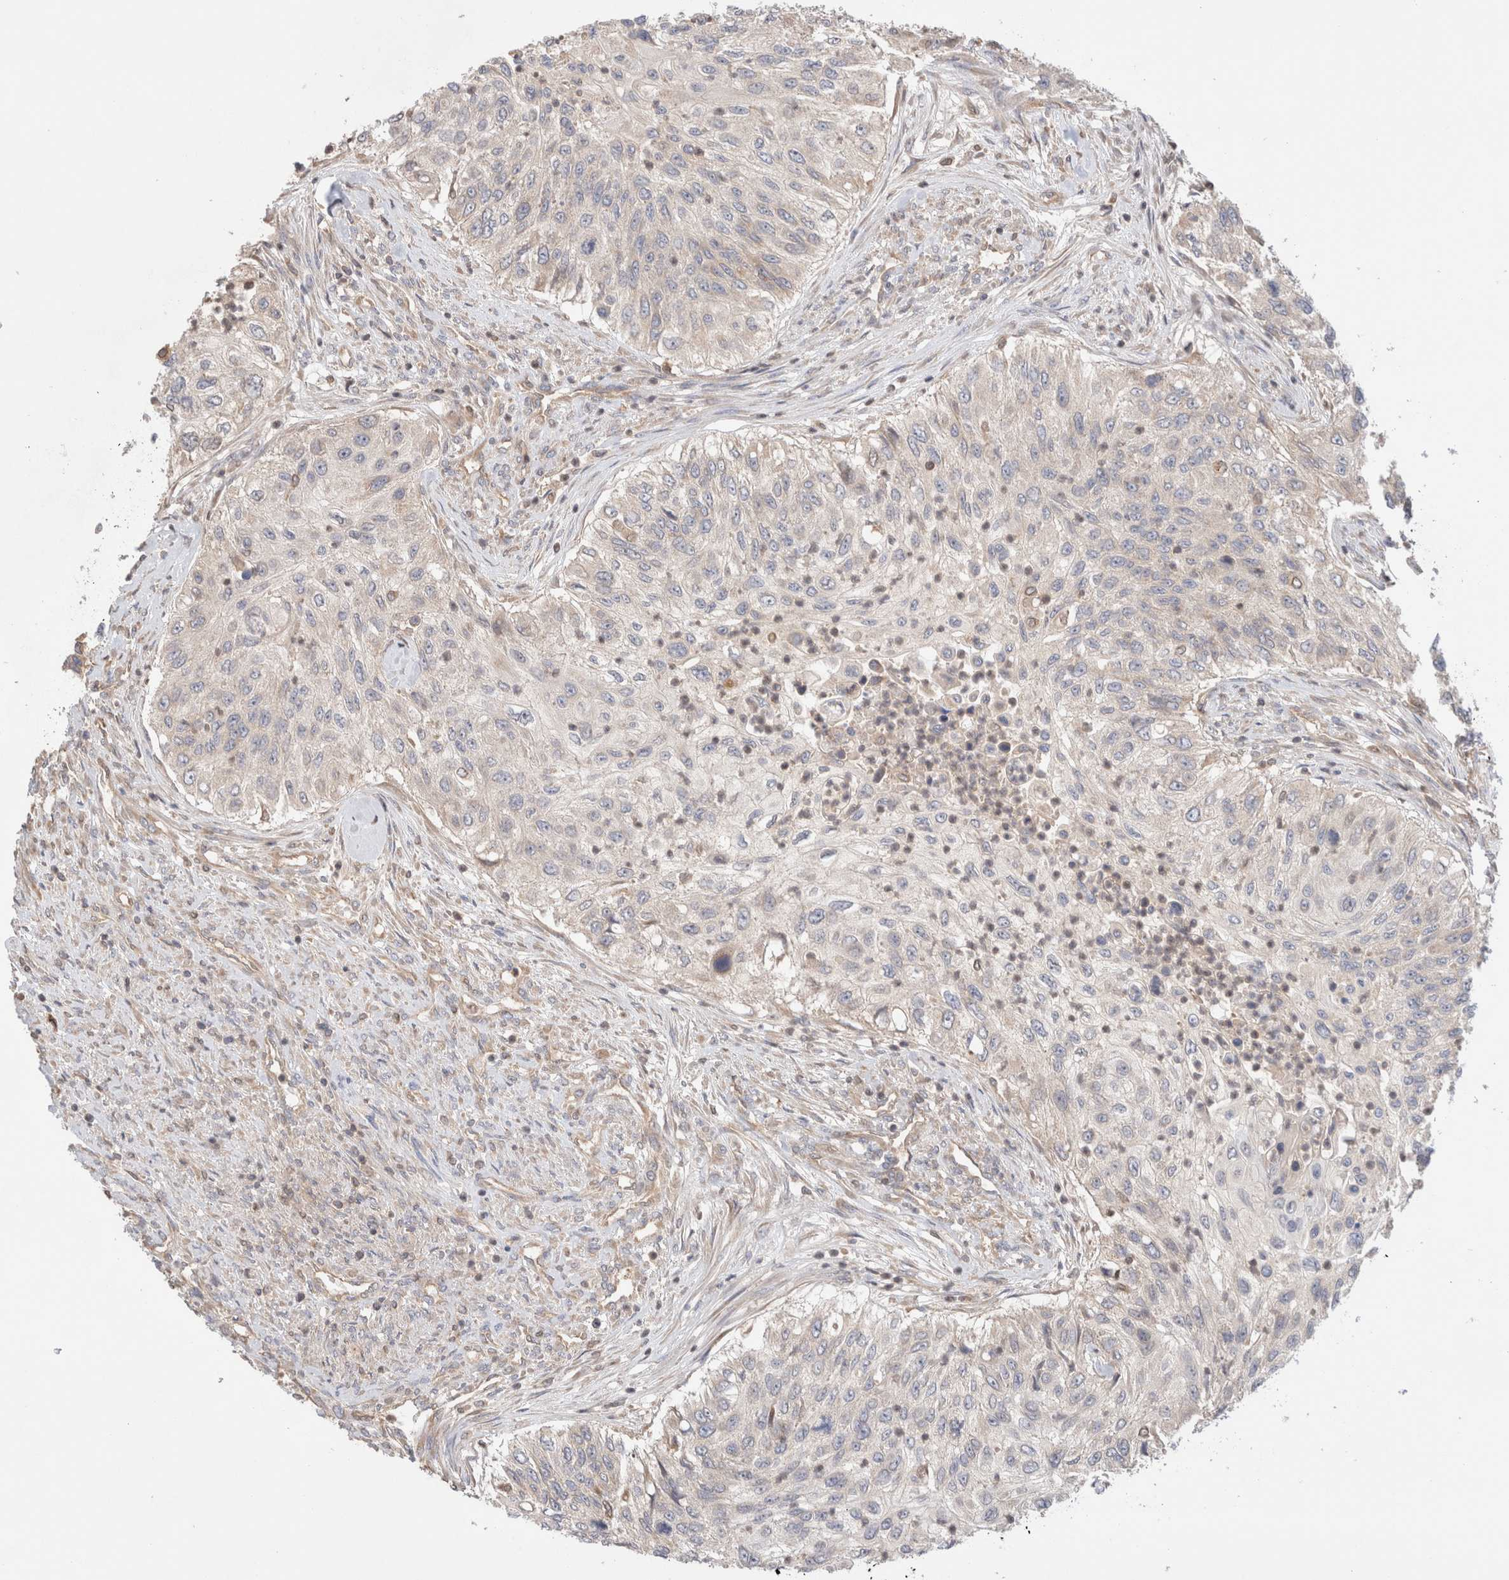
{"staining": {"intensity": "negative", "quantity": "none", "location": "none"}, "tissue": "urothelial cancer", "cell_type": "Tumor cells", "image_type": "cancer", "snomed": [{"axis": "morphology", "description": "Urothelial carcinoma, High grade"}, {"axis": "topography", "description": "Urinary bladder"}], "caption": "High magnification brightfield microscopy of high-grade urothelial carcinoma stained with DAB (3,3'-diaminobenzidine) (brown) and counterstained with hematoxylin (blue): tumor cells show no significant positivity.", "gene": "SIKE1", "patient": {"sex": "female", "age": 60}}